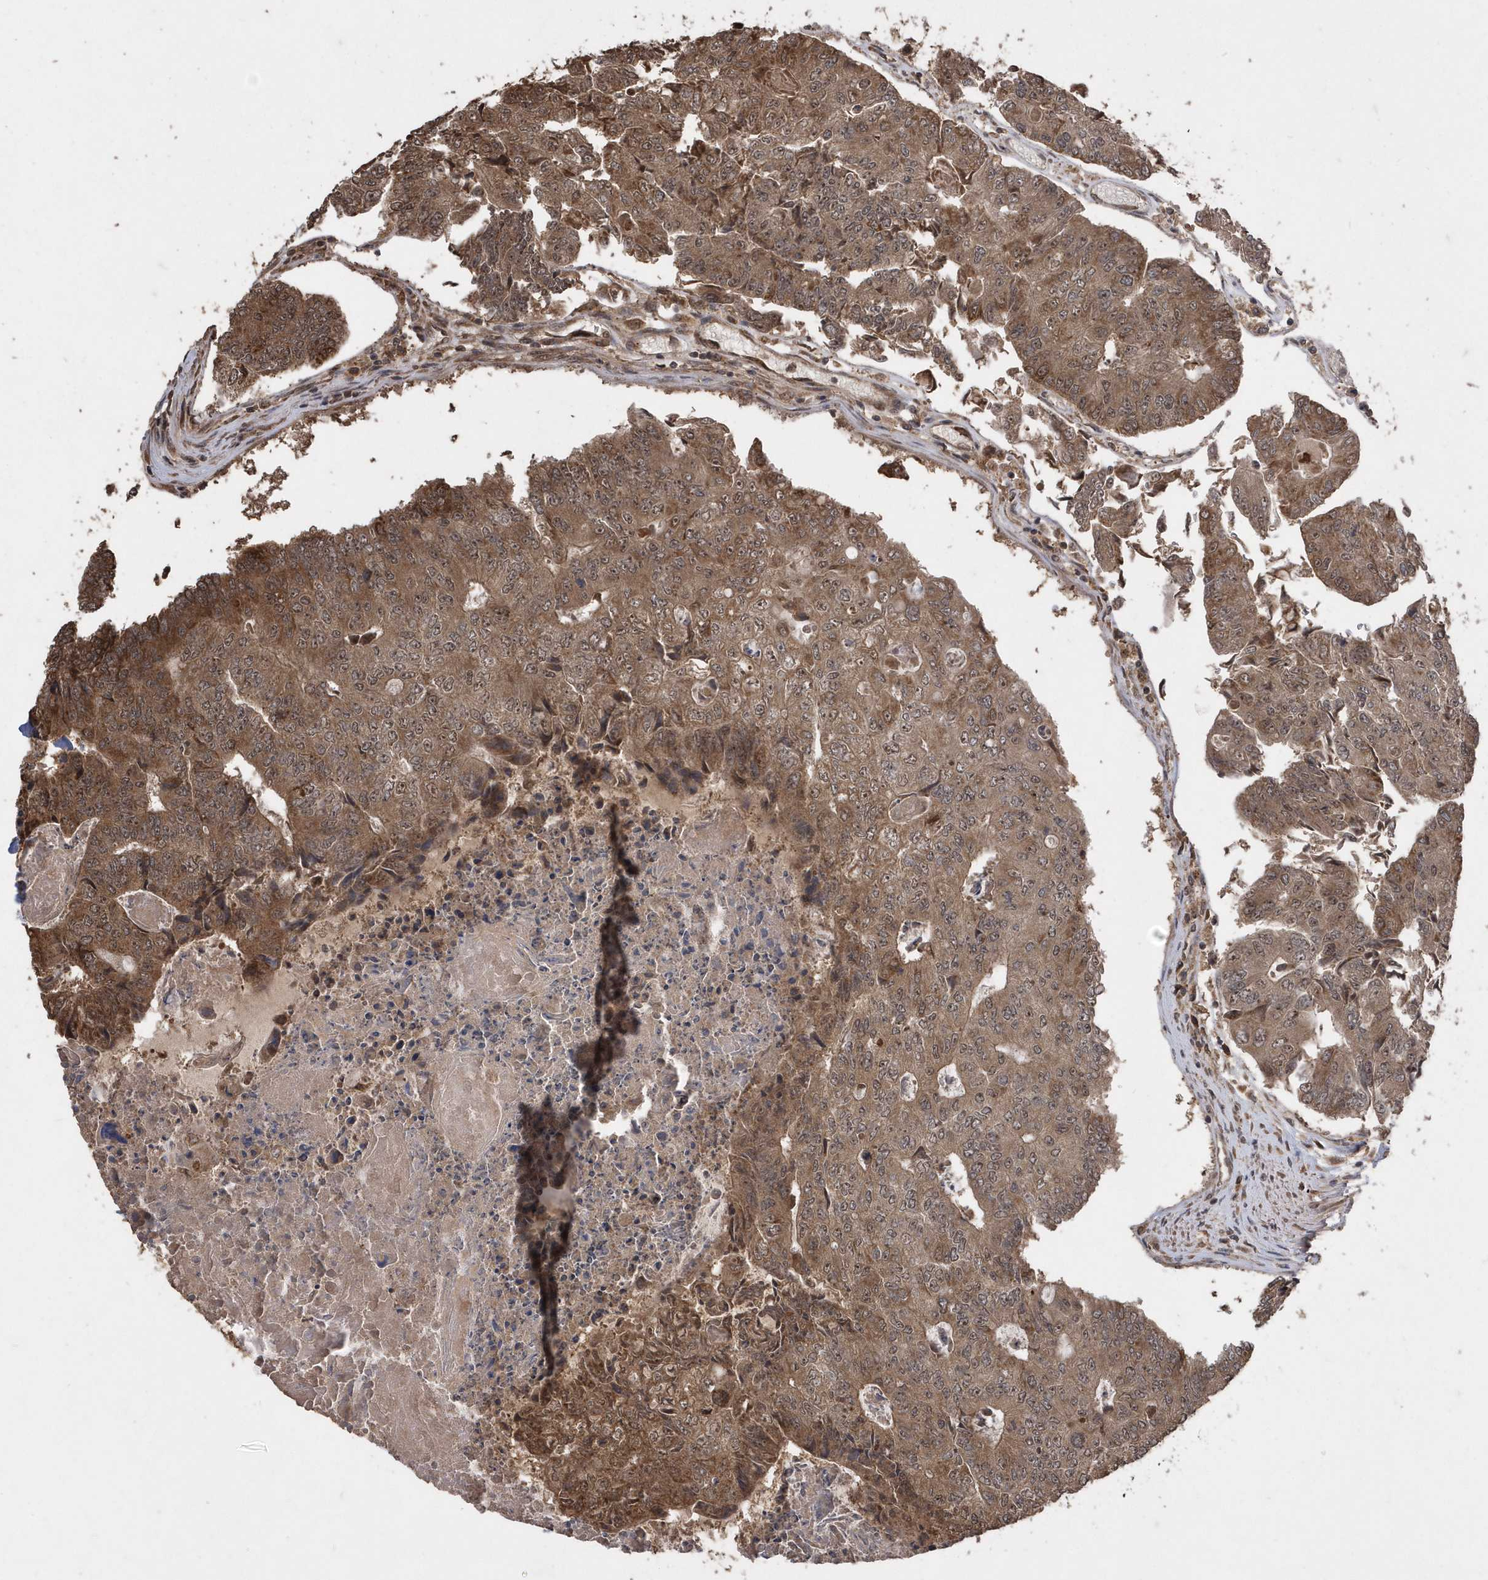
{"staining": {"intensity": "moderate", "quantity": ">75%", "location": "cytoplasmic/membranous"}, "tissue": "colorectal cancer", "cell_type": "Tumor cells", "image_type": "cancer", "snomed": [{"axis": "morphology", "description": "Adenocarcinoma, NOS"}, {"axis": "topography", "description": "Colon"}], "caption": "This is an image of IHC staining of colorectal cancer, which shows moderate positivity in the cytoplasmic/membranous of tumor cells.", "gene": "WASHC5", "patient": {"sex": "female", "age": 67}}